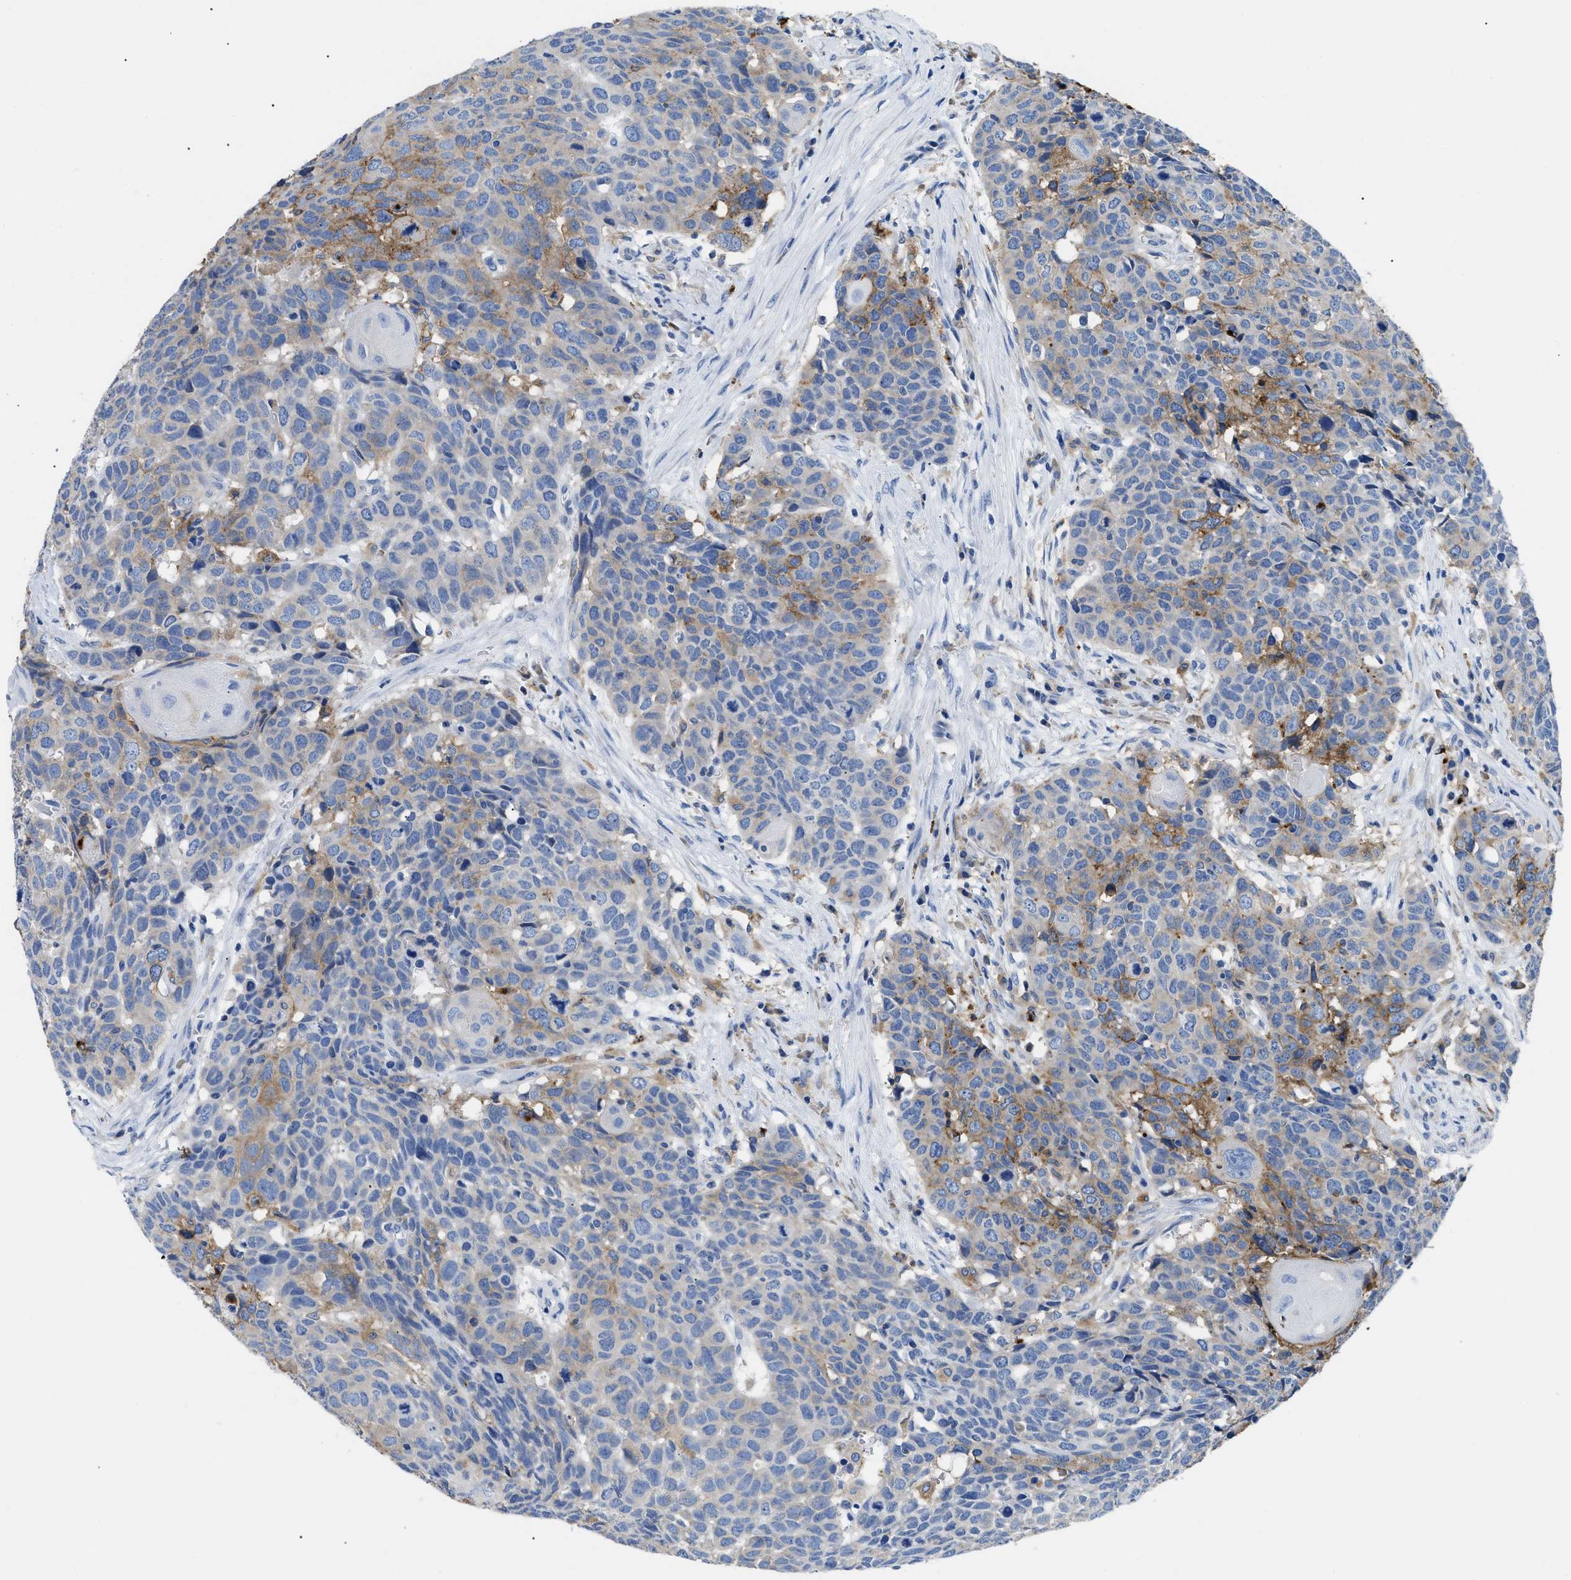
{"staining": {"intensity": "moderate", "quantity": "<25%", "location": "cytoplasmic/membranous"}, "tissue": "head and neck cancer", "cell_type": "Tumor cells", "image_type": "cancer", "snomed": [{"axis": "morphology", "description": "Squamous cell carcinoma, NOS"}, {"axis": "topography", "description": "Head-Neck"}], "caption": "High-magnification brightfield microscopy of head and neck cancer (squamous cell carcinoma) stained with DAB (brown) and counterstained with hematoxylin (blue). tumor cells exhibit moderate cytoplasmic/membranous staining is identified in about<25% of cells.", "gene": "HLA-DPA1", "patient": {"sex": "male", "age": 66}}